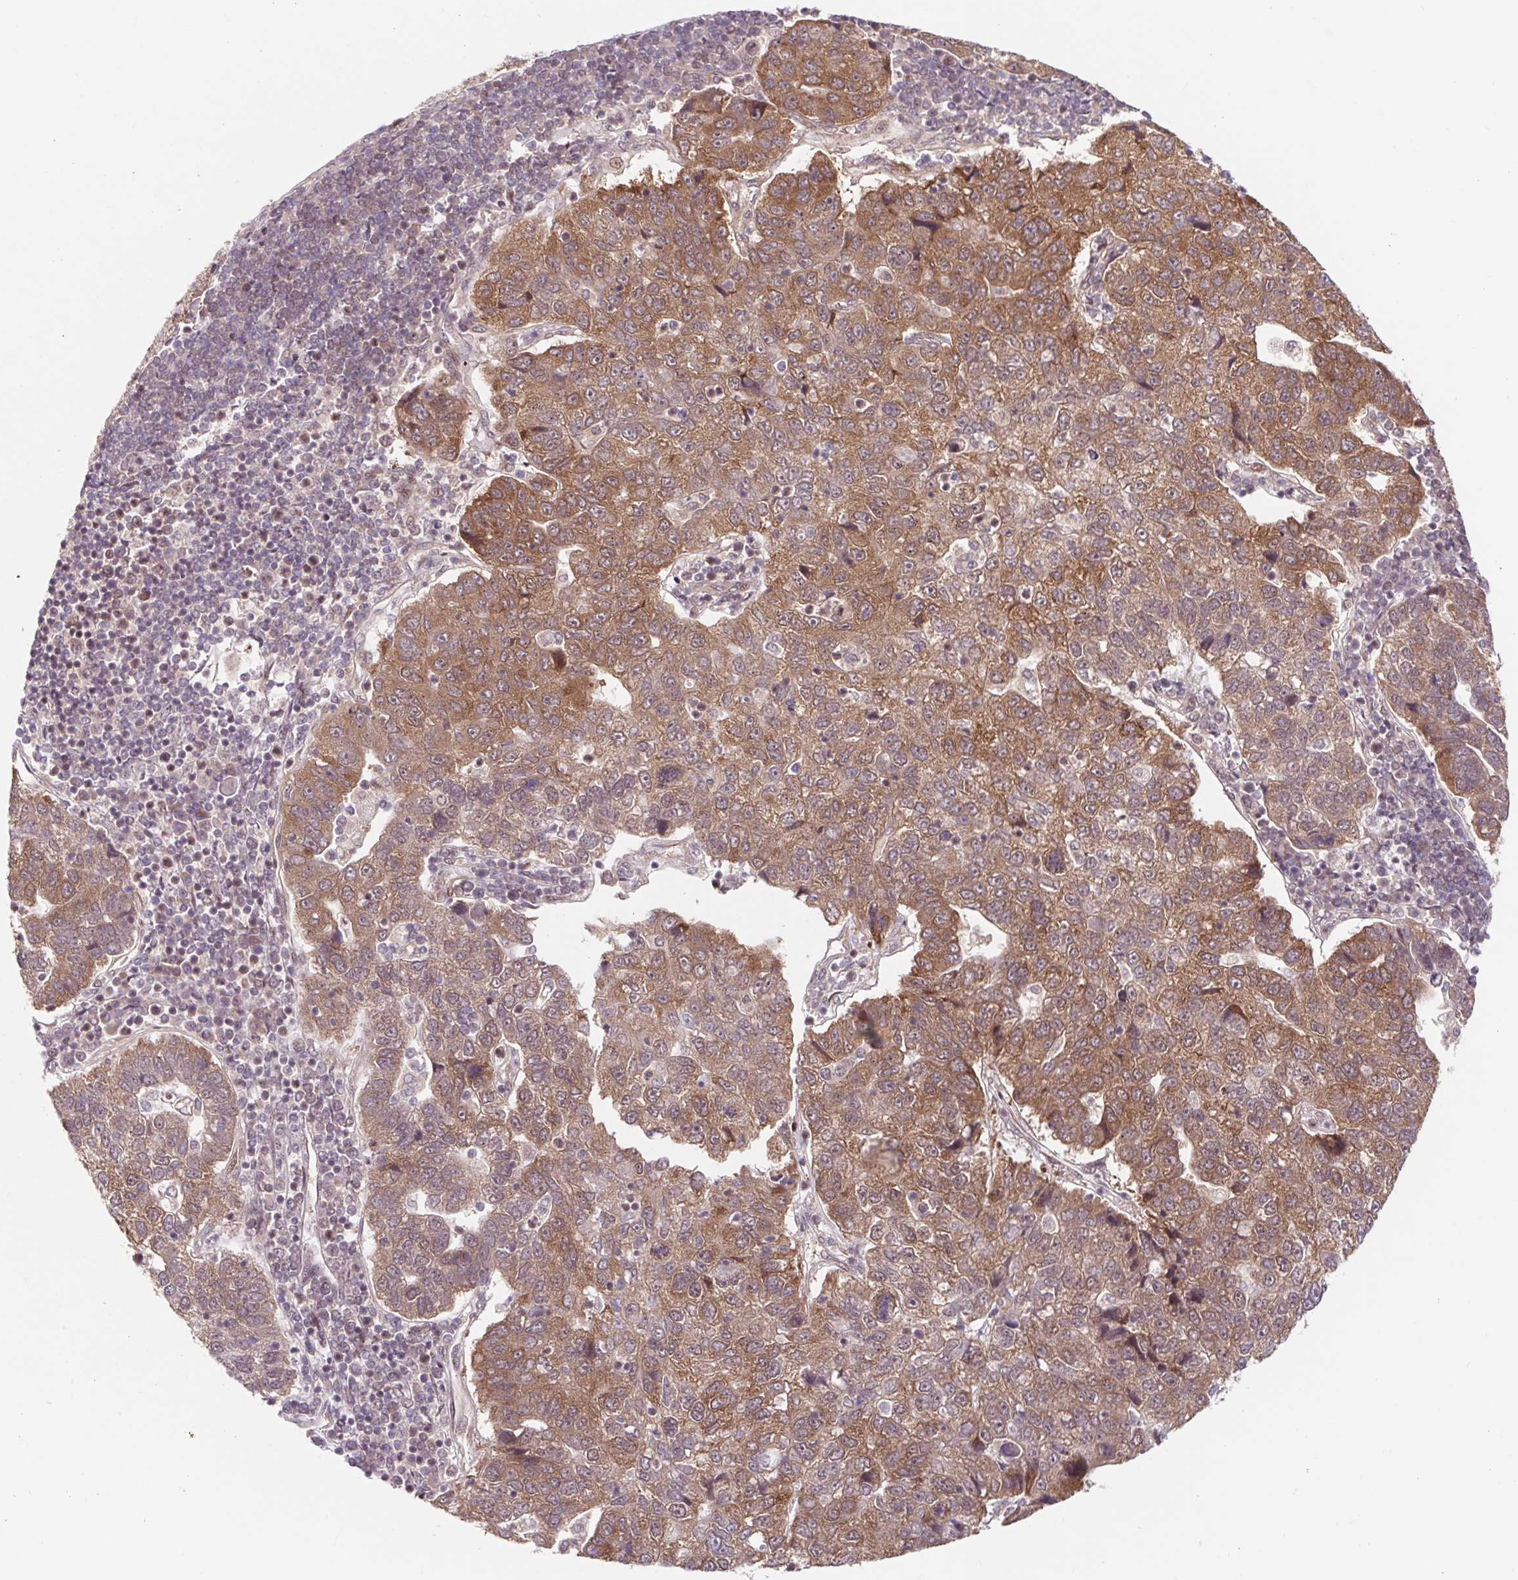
{"staining": {"intensity": "moderate", "quantity": ">75%", "location": "cytoplasmic/membranous,nuclear"}, "tissue": "pancreatic cancer", "cell_type": "Tumor cells", "image_type": "cancer", "snomed": [{"axis": "morphology", "description": "Adenocarcinoma, NOS"}, {"axis": "topography", "description": "Pancreas"}], "caption": "This is a photomicrograph of immunohistochemistry staining of pancreatic cancer (adenocarcinoma), which shows moderate staining in the cytoplasmic/membranous and nuclear of tumor cells.", "gene": "HFE", "patient": {"sex": "female", "age": 61}}